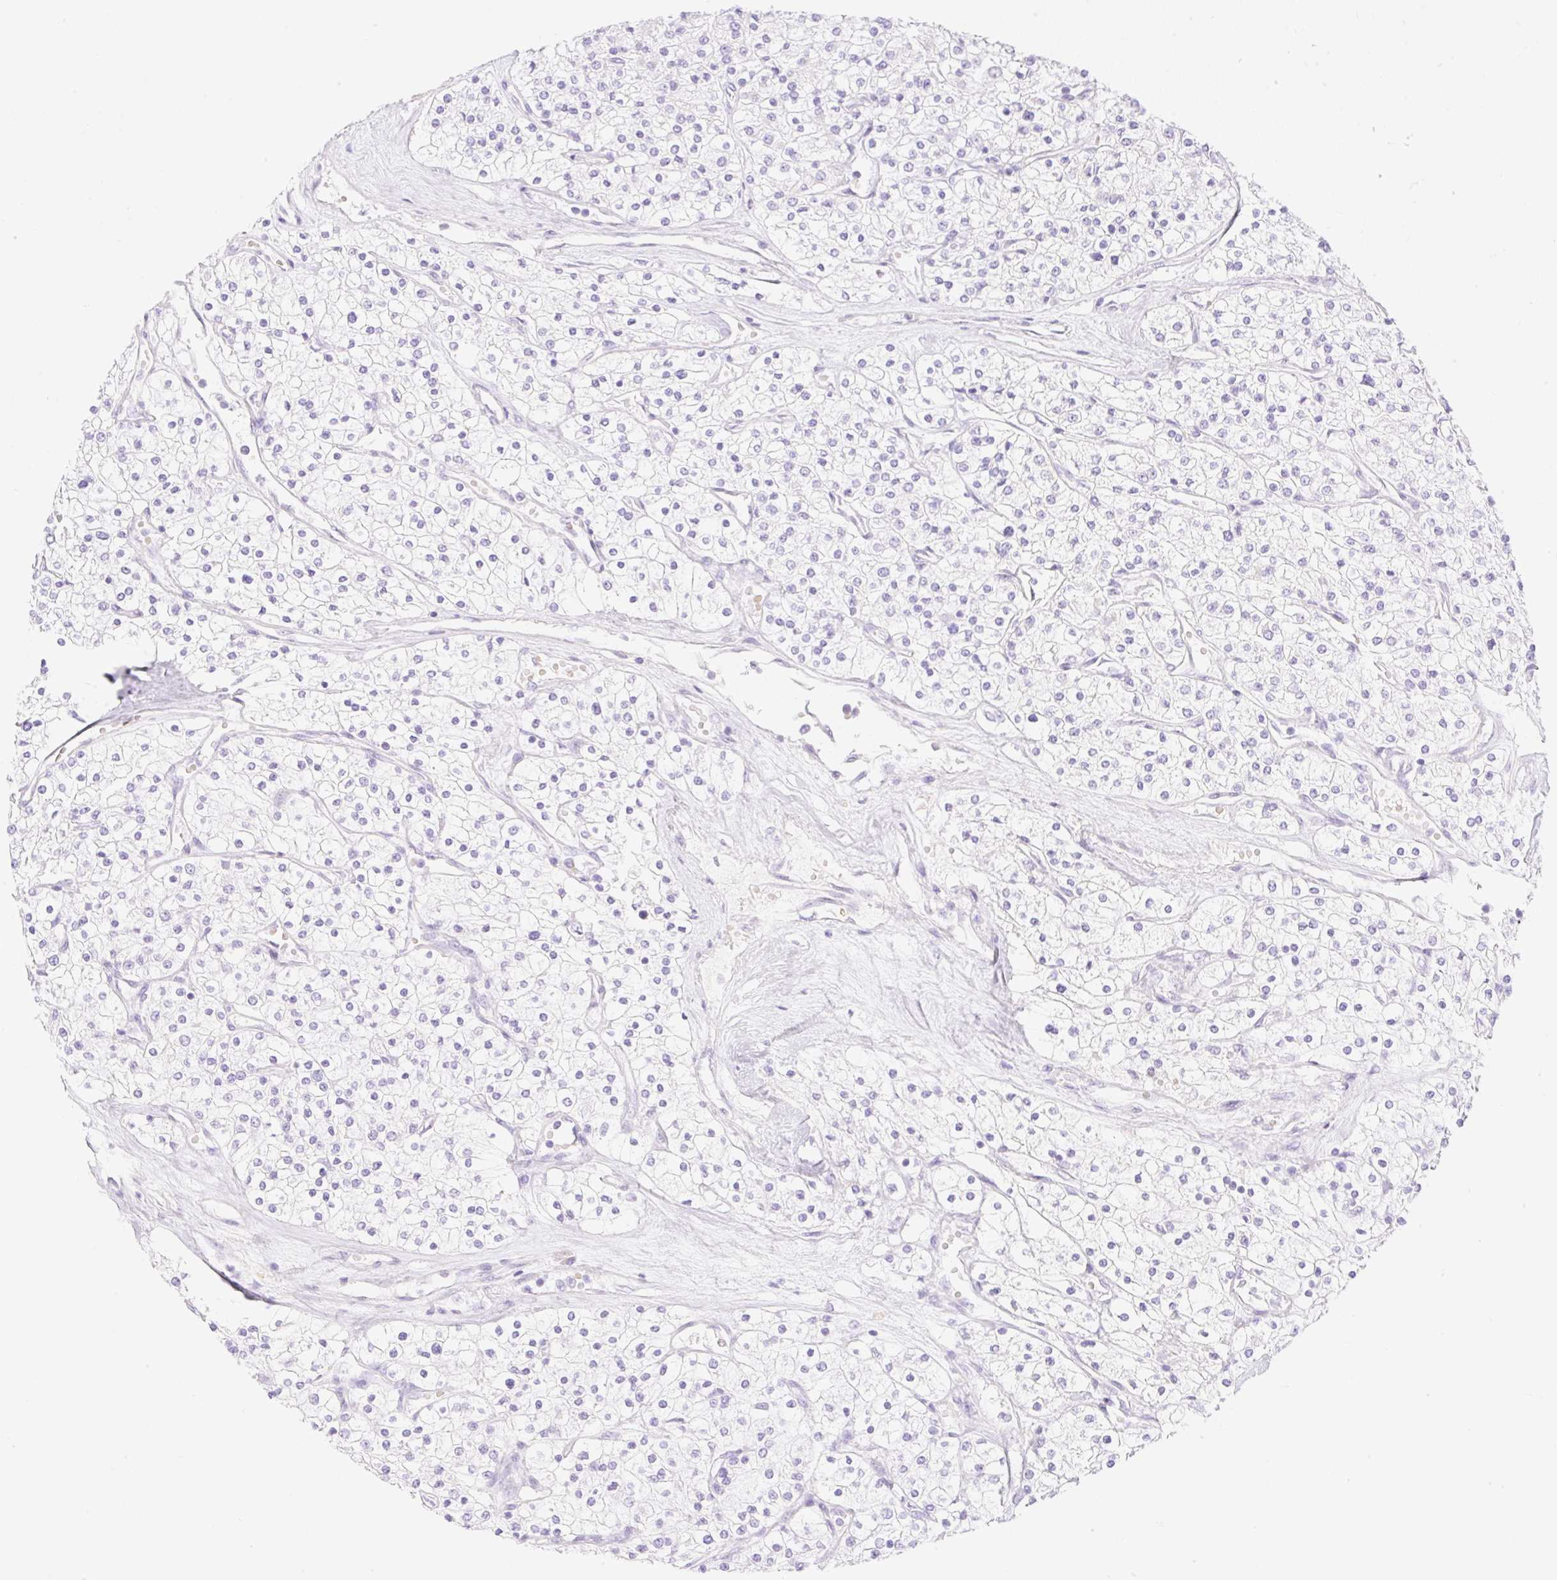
{"staining": {"intensity": "negative", "quantity": "none", "location": "none"}, "tissue": "renal cancer", "cell_type": "Tumor cells", "image_type": "cancer", "snomed": [{"axis": "morphology", "description": "Adenocarcinoma, NOS"}, {"axis": "topography", "description": "Kidney"}], "caption": "Protein analysis of adenocarcinoma (renal) exhibits no significant staining in tumor cells.", "gene": "CDX1", "patient": {"sex": "male", "age": 80}}